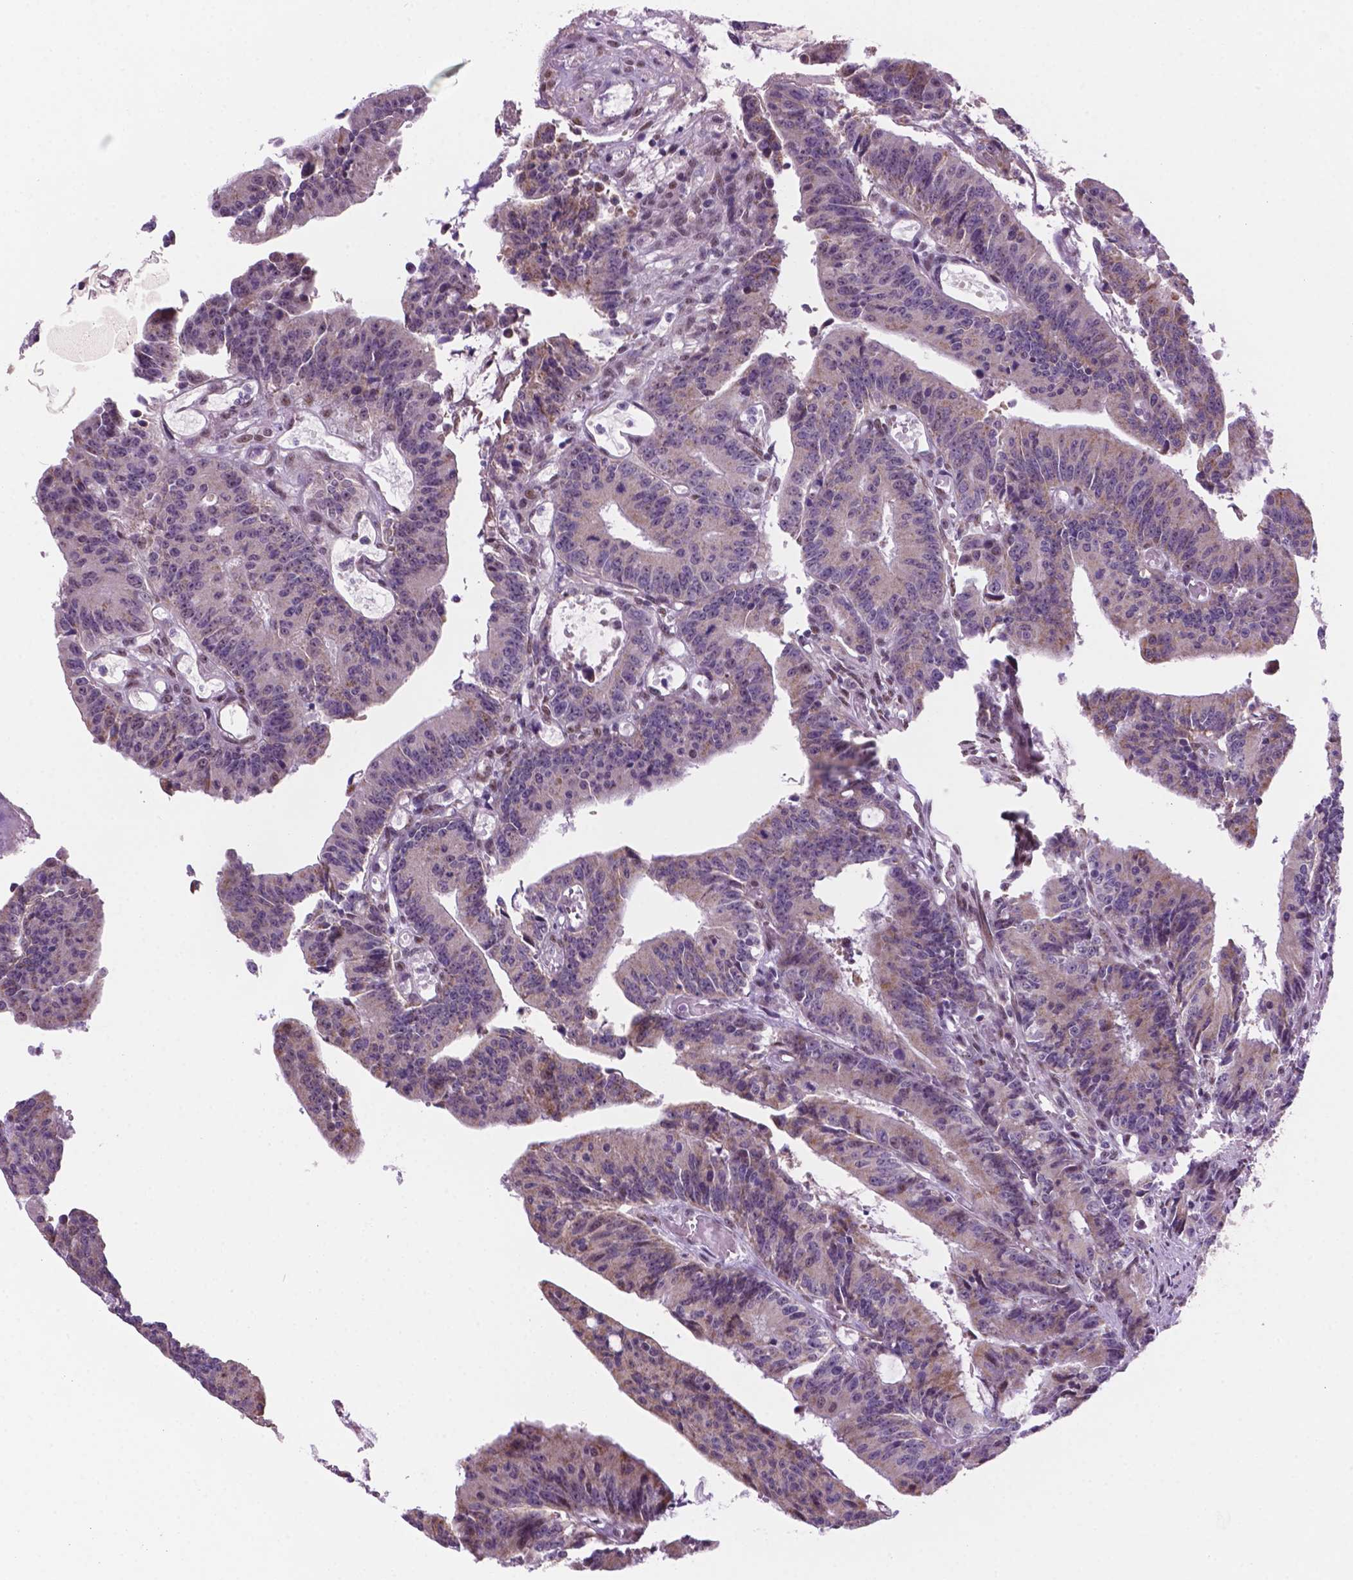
{"staining": {"intensity": "moderate", "quantity": "<25%", "location": "cytoplasmic/membranous,nuclear"}, "tissue": "colorectal cancer", "cell_type": "Tumor cells", "image_type": "cancer", "snomed": [{"axis": "morphology", "description": "Adenocarcinoma, NOS"}, {"axis": "topography", "description": "Colon"}], "caption": "Colorectal cancer stained with DAB IHC exhibits low levels of moderate cytoplasmic/membranous and nuclear expression in about <25% of tumor cells.", "gene": "C18orf21", "patient": {"sex": "female", "age": 78}}